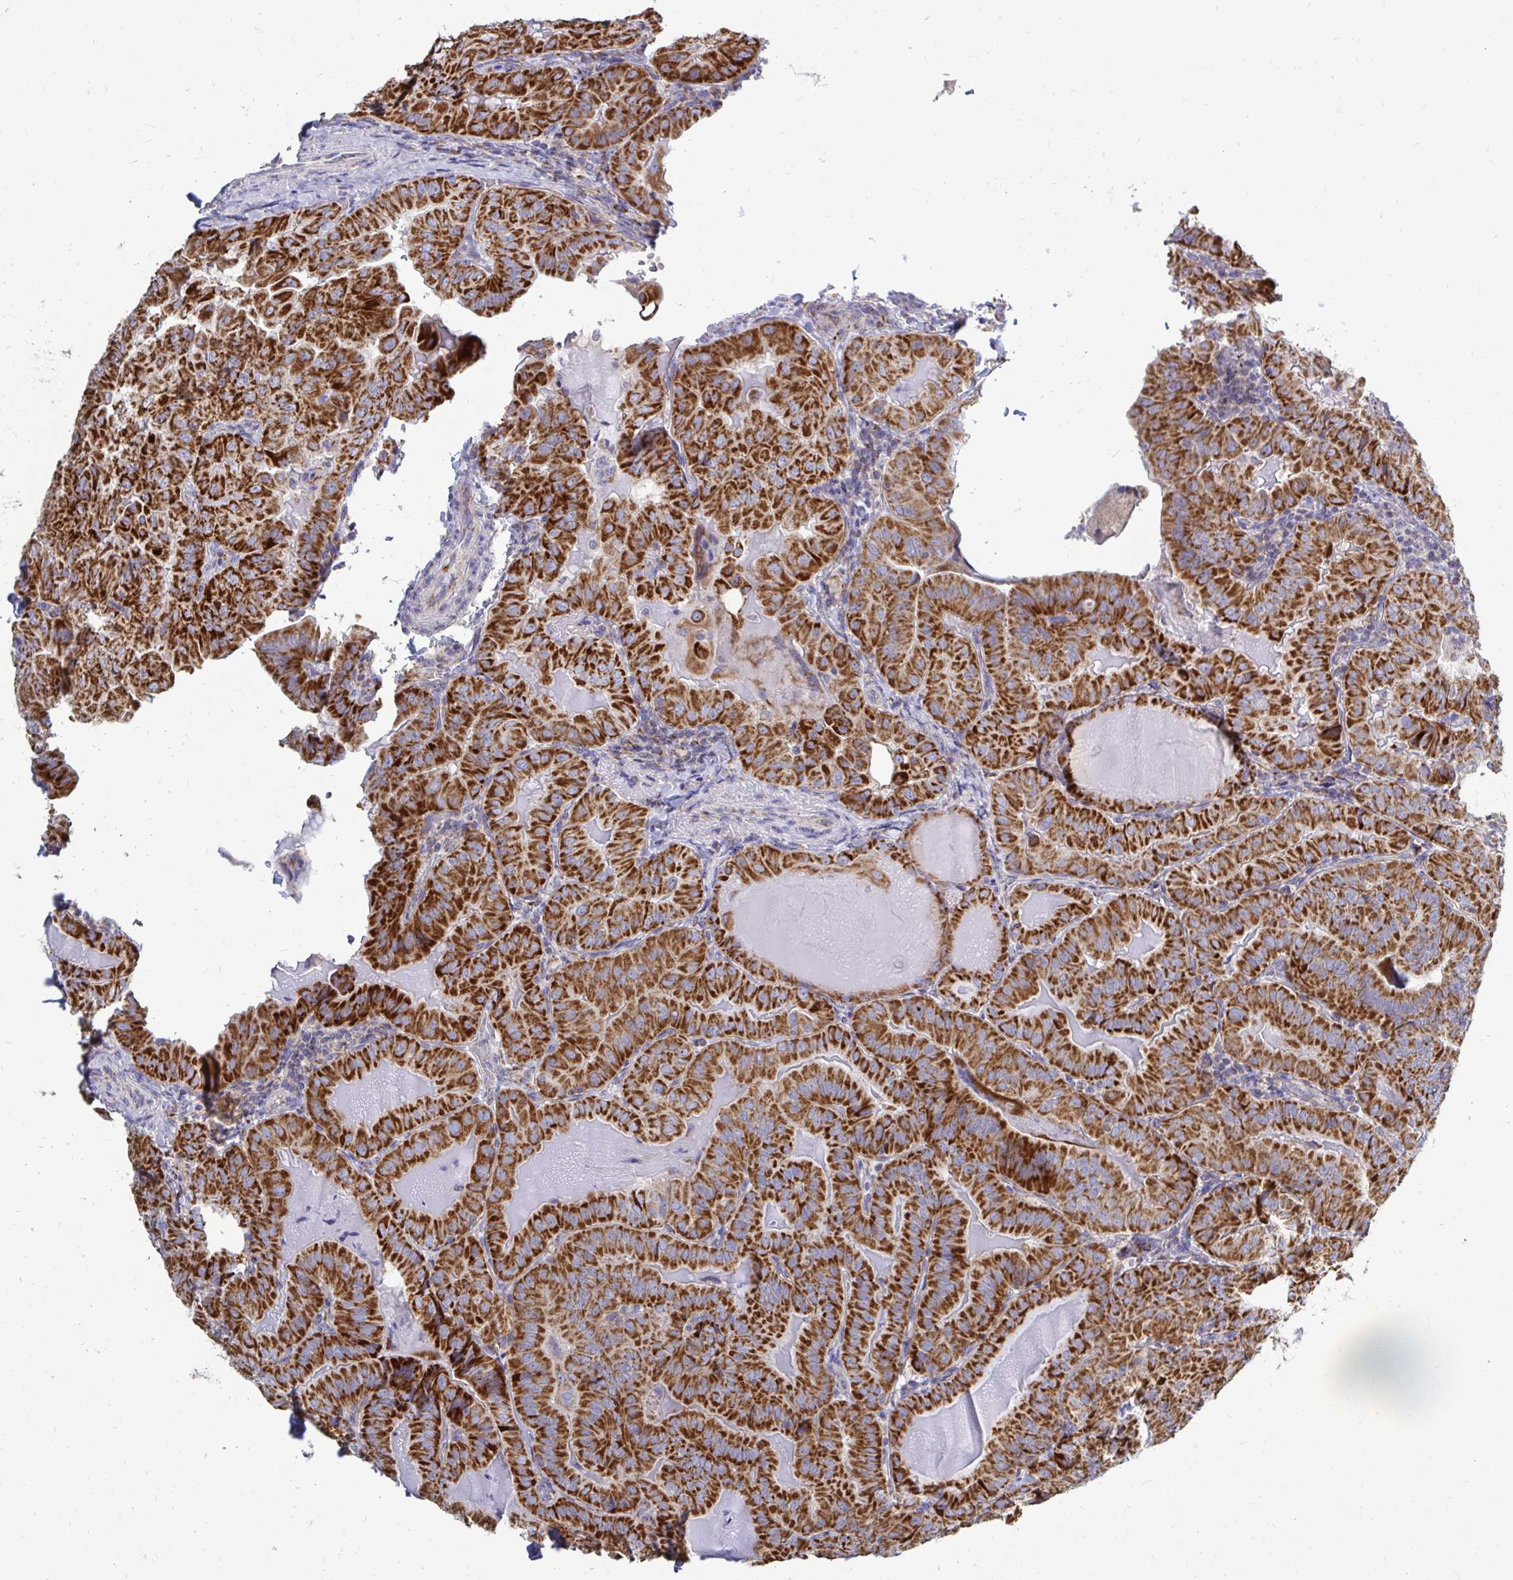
{"staining": {"intensity": "strong", "quantity": ">75%", "location": "cytoplasmic/membranous"}, "tissue": "thyroid cancer", "cell_type": "Tumor cells", "image_type": "cancer", "snomed": [{"axis": "morphology", "description": "Papillary adenocarcinoma, NOS"}, {"axis": "topography", "description": "Thyroid gland"}], "caption": "Protein staining by immunohistochemistry (IHC) exhibits strong cytoplasmic/membranous expression in approximately >75% of tumor cells in thyroid cancer.", "gene": "OR10R2", "patient": {"sex": "female", "age": 68}}